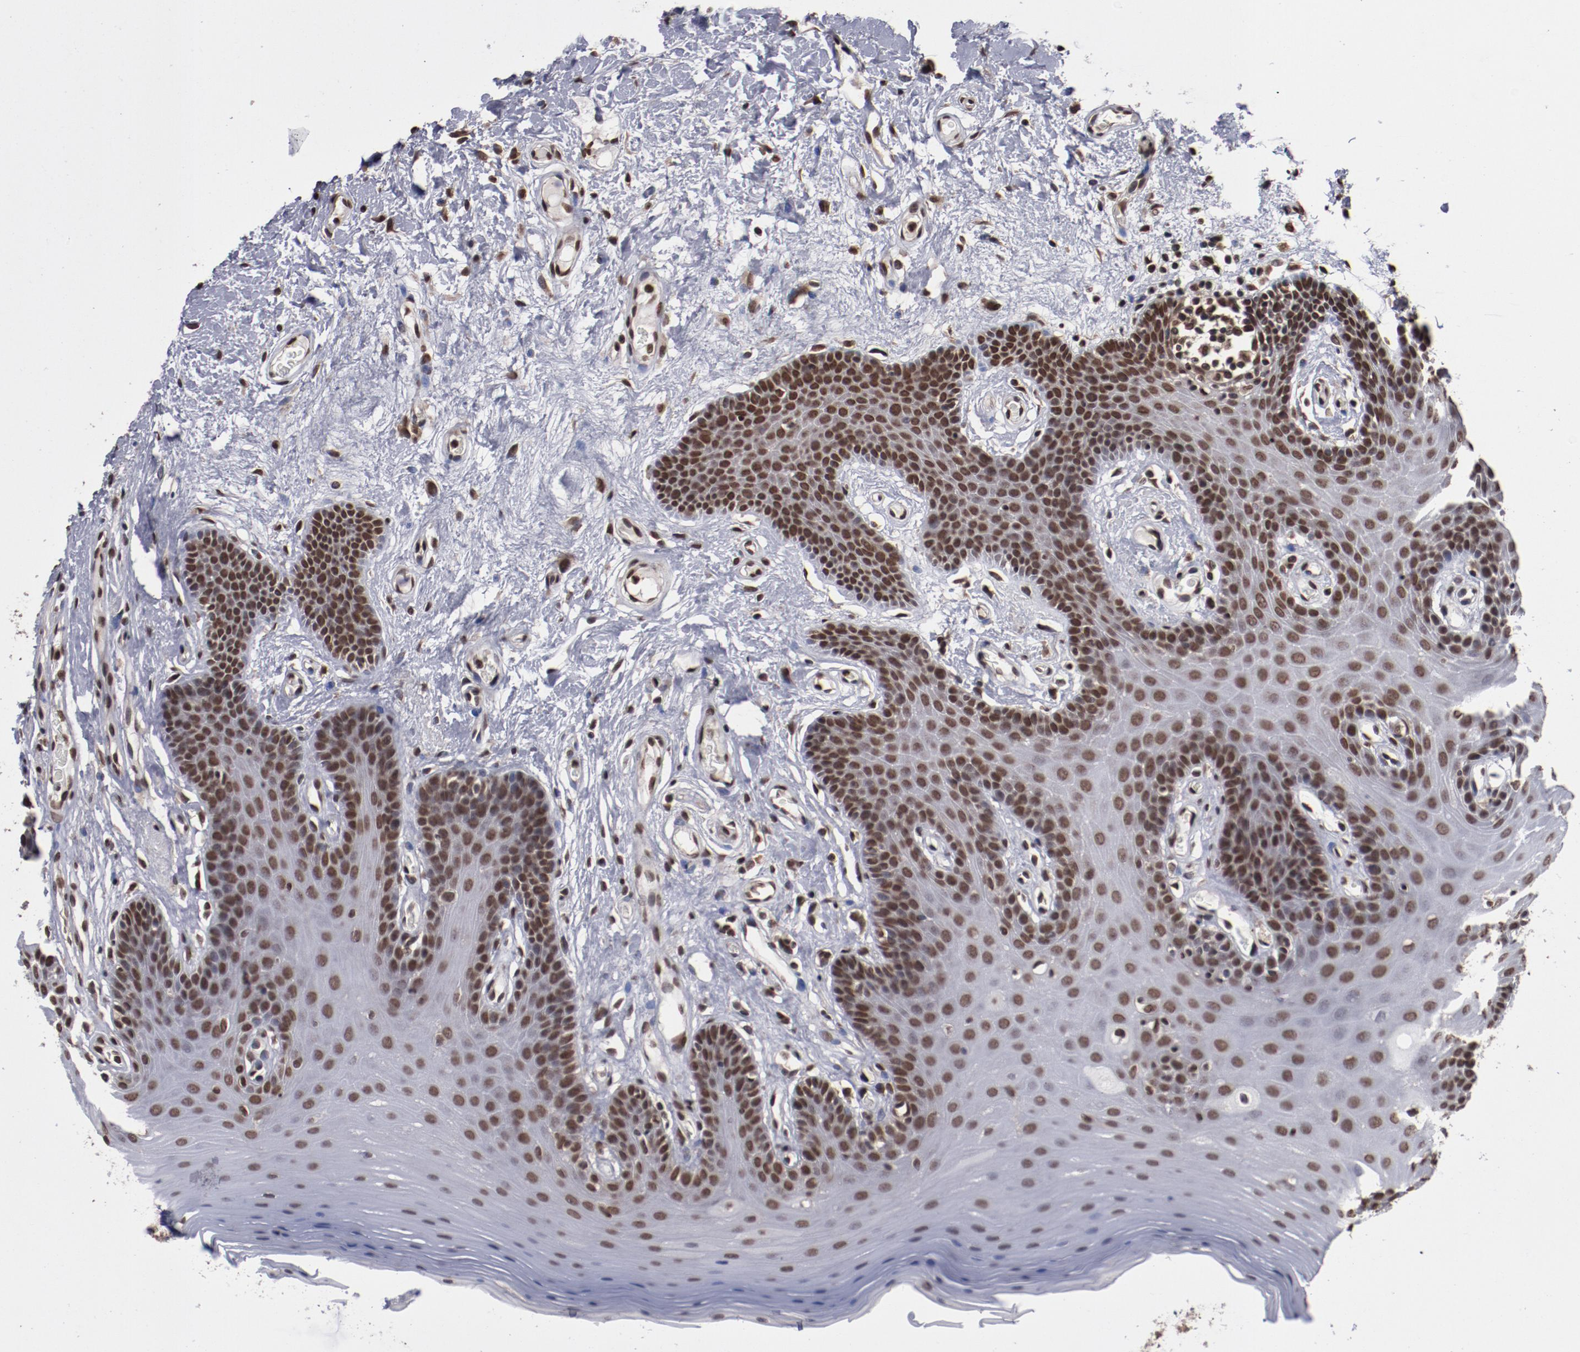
{"staining": {"intensity": "moderate", "quantity": ">75%", "location": "nuclear"}, "tissue": "oral mucosa", "cell_type": "Squamous epithelial cells", "image_type": "normal", "snomed": [{"axis": "morphology", "description": "Normal tissue, NOS"}, {"axis": "morphology", "description": "Squamous cell carcinoma, NOS"}, {"axis": "topography", "description": "Skeletal muscle"}, {"axis": "topography", "description": "Oral tissue"}, {"axis": "topography", "description": "Head-Neck"}], "caption": "DAB immunohistochemical staining of unremarkable human oral mucosa reveals moderate nuclear protein staining in approximately >75% of squamous epithelial cells.", "gene": "AKT1", "patient": {"sex": "male", "age": 71}}